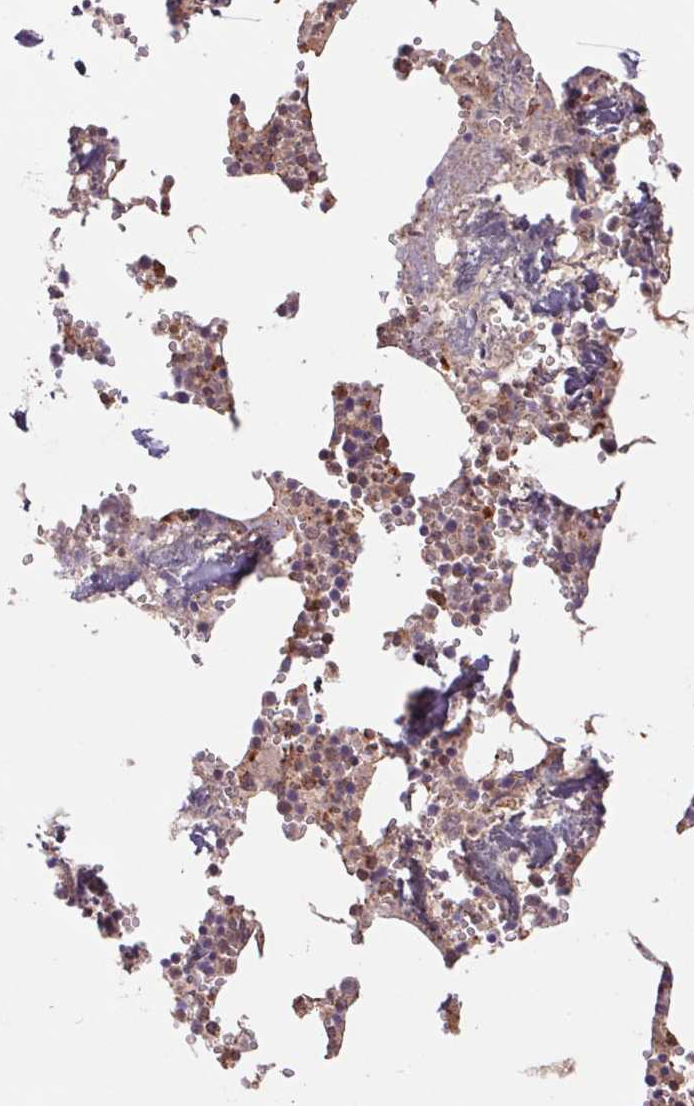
{"staining": {"intensity": "strong", "quantity": "25%-75%", "location": "cytoplasmic/membranous"}, "tissue": "bone marrow", "cell_type": "Hematopoietic cells", "image_type": "normal", "snomed": [{"axis": "morphology", "description": "Normal tissue, NOS"}, {"axis": "topography", "description": "Bone marrow"}], "caption": "Immunohistochemistry (IHC) of benign bone marrow displays high levels of strong cytoplasmic/membranous positivity in about 25%-75% of hematopoietic cells. (DAB = brown stain, brightfield microscopy at high magnification).", "gene": "URM1", "patient": {"sex": "male", "age": 54}}